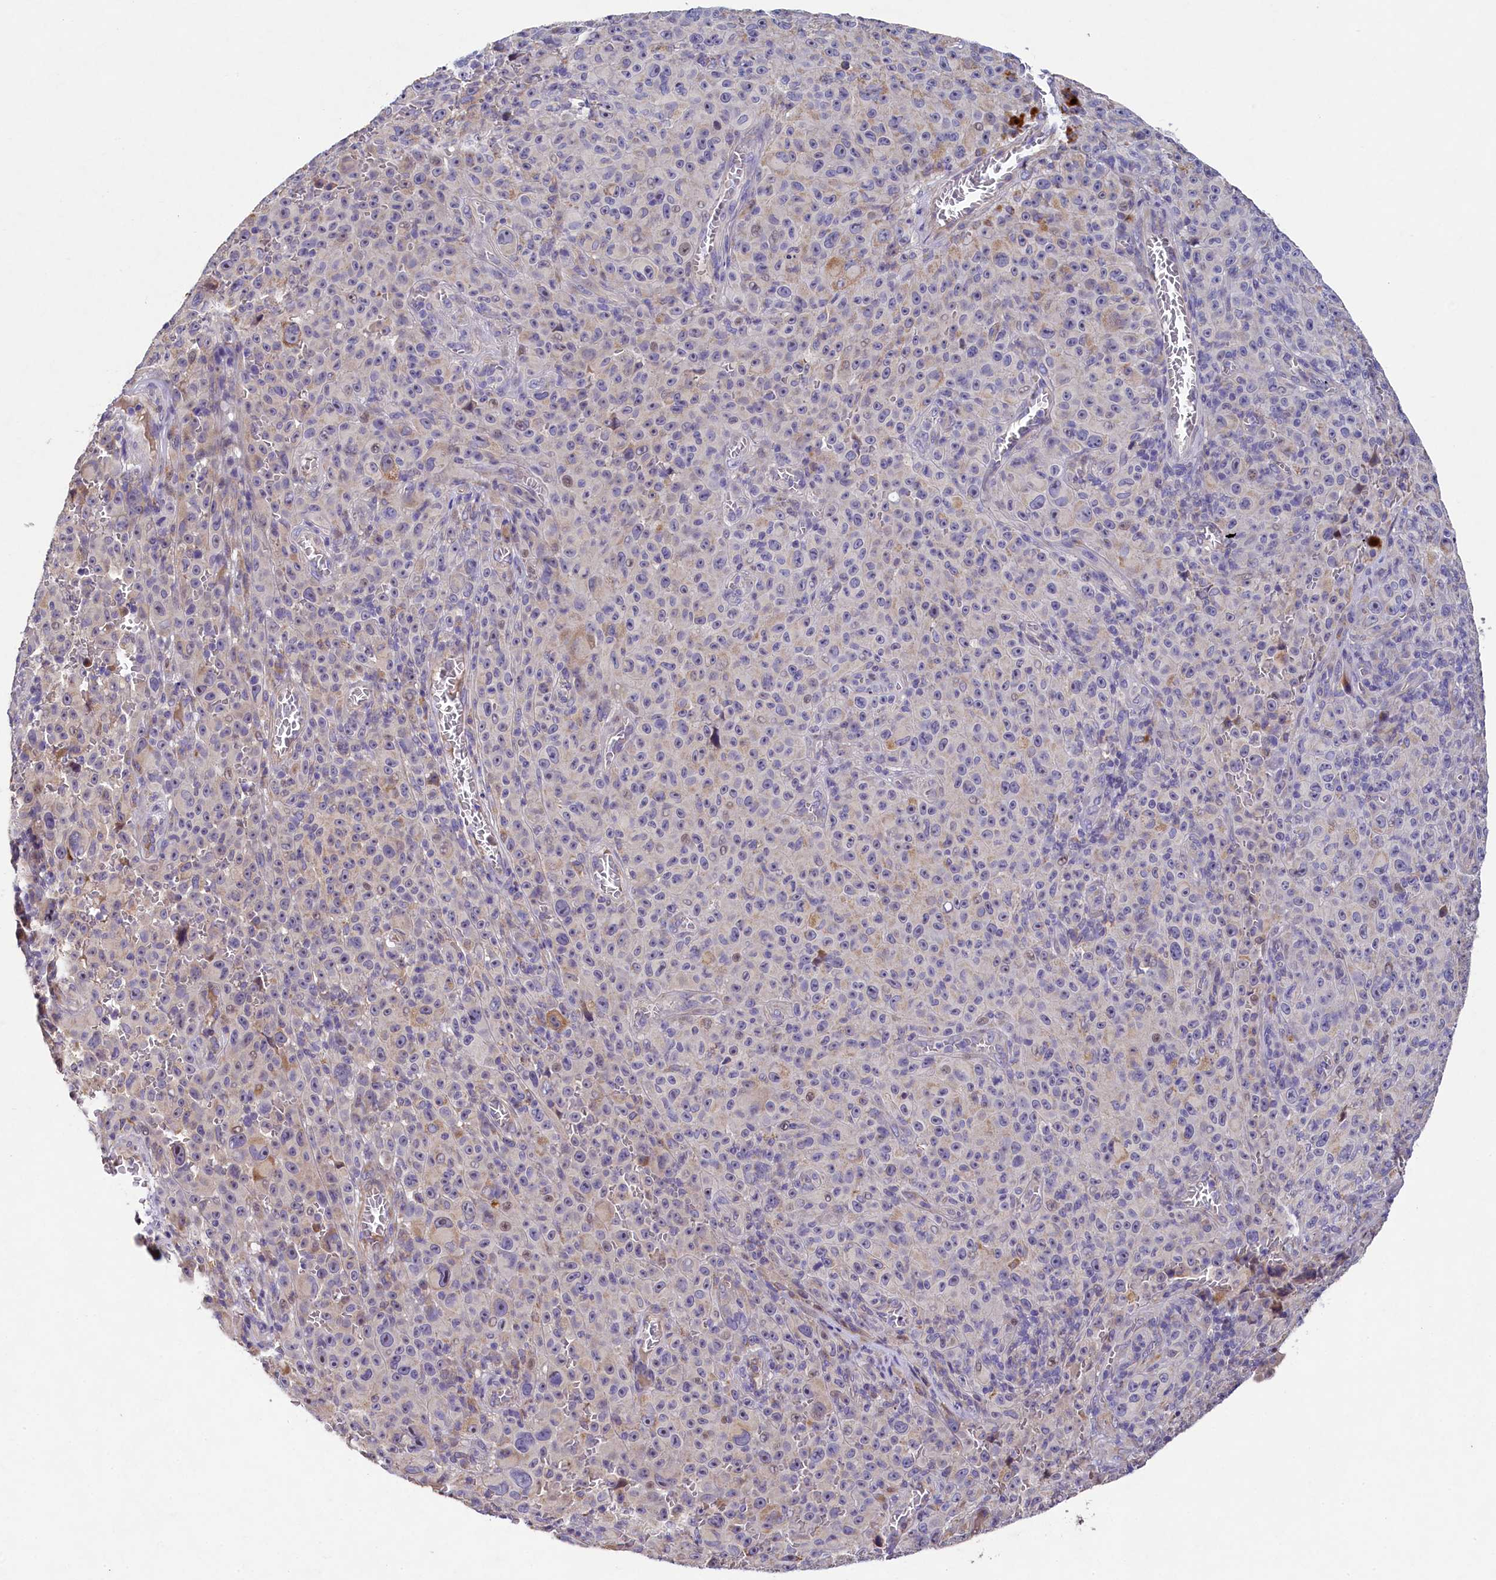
{"staining": {"intensity": "negative", "quantity": "none", "location": "none"}, "tissue": "melanoma", "cell_type": "Tumor cells", "image_type": "cancer", "snomed": [{"axis": "morphology", "description": "Malignant melanoma, NOS"}, {"axis": "topography", "description": "Skin"}], "caption": "Tumor cells show no significant protein staining in malignant melanoma.", "gene": "FXYD6", "patient": {"sex": "female", "age": 82}}